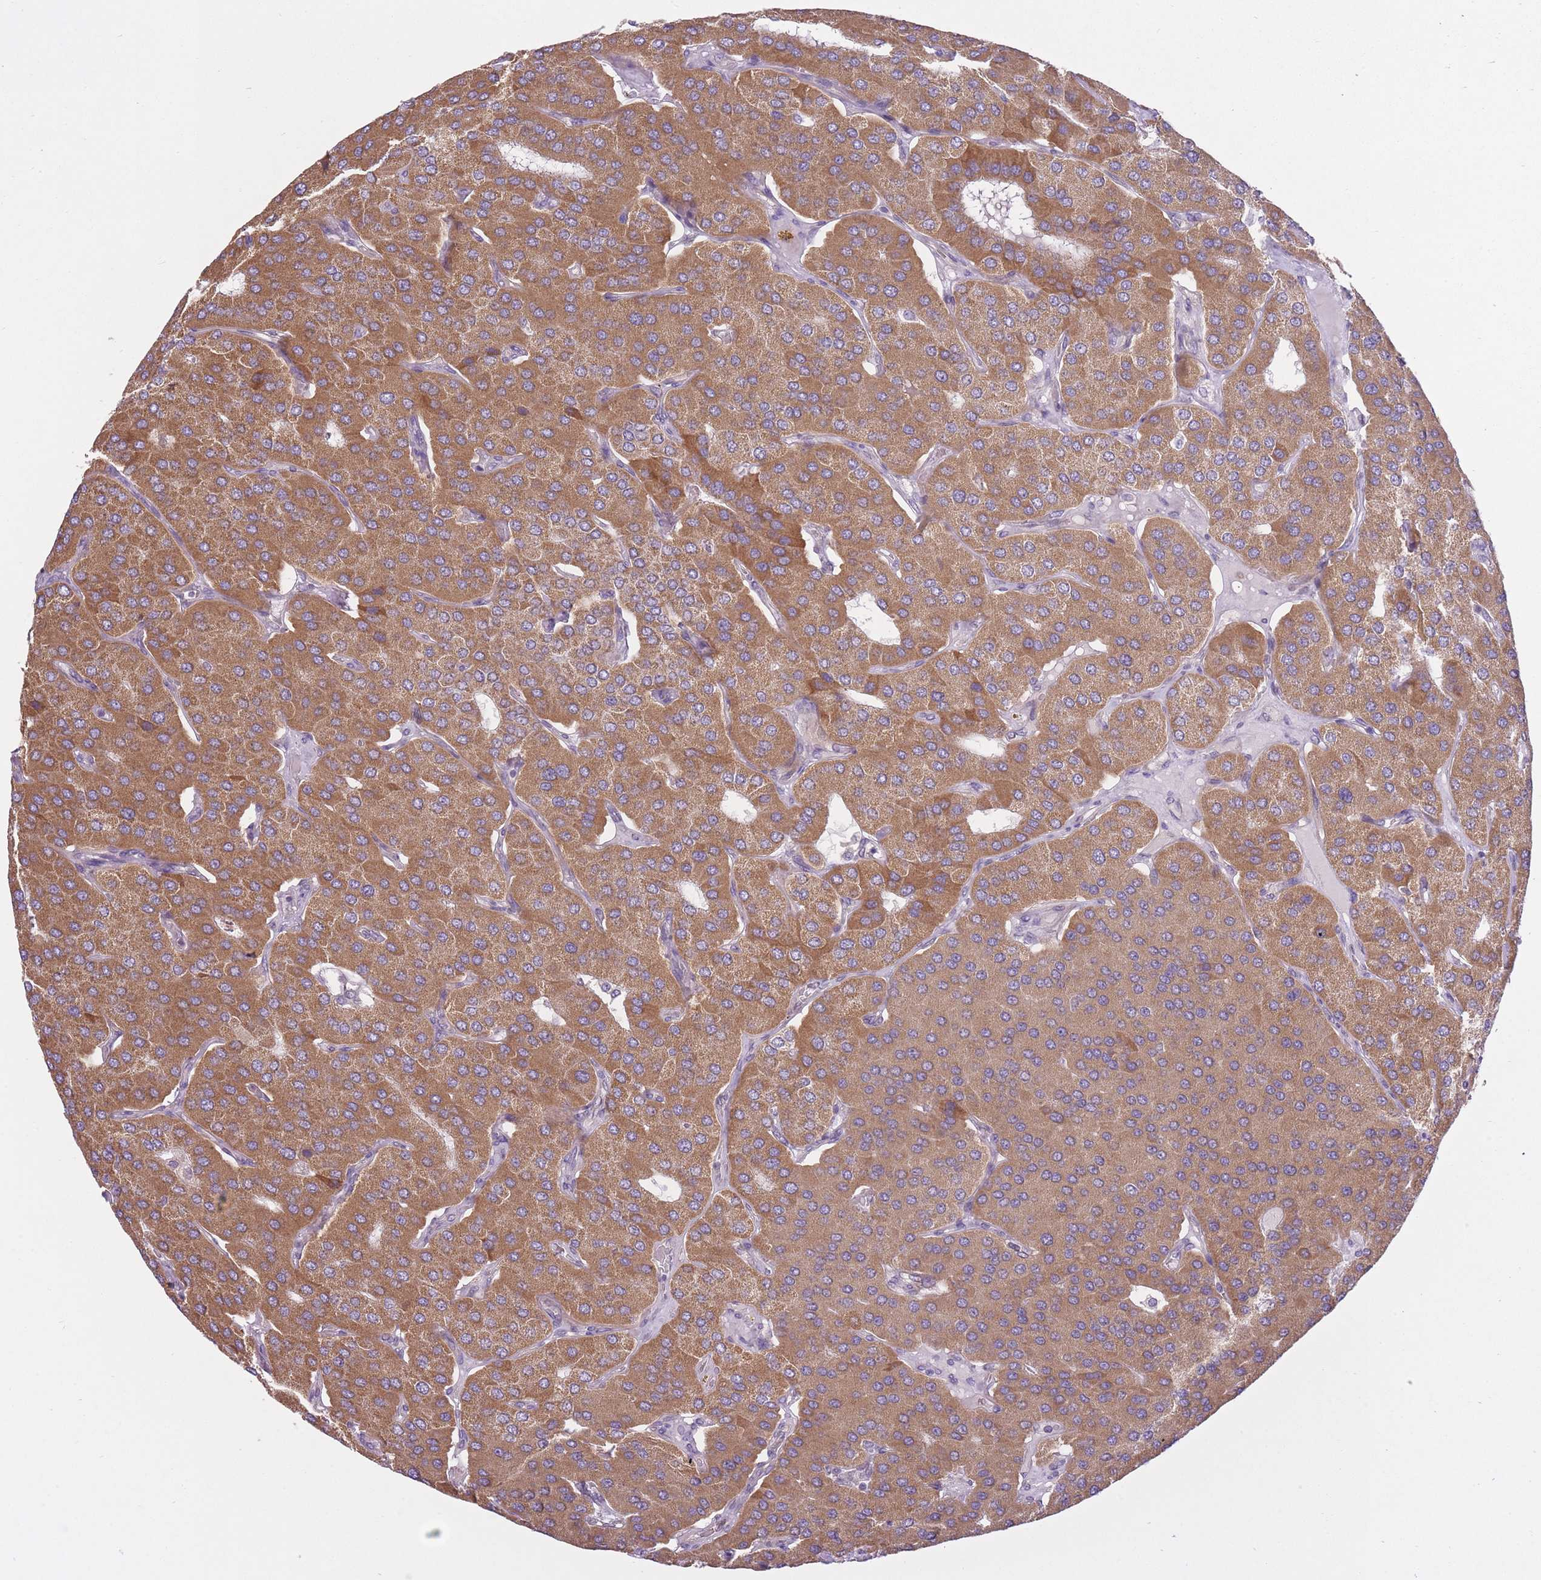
{"staining": {"intensity": "moderate", "quantity": ">75%", "location": "cytoplasmic/membranous"}, "tissue": "parathyroid gland", "cell_type": "Glandular cells", "image_type": "normal", "snomed": [{"axis": "morphology", "description": "Normal tissue, NOS"}, {"axis": "morphology", "description": "Adenoma, NOS"}, {"axis": "topography", "description": "Parathyroid gland"}], "caption": "Parathyroid gland was stained to show a protein in brown. There is medium levels of moderate cytoplasmic/membranous staining in about >75% of glandular cells. The protein of interest is stained brown, and the nuclei are stained in blue (DAB IHC with brightfield microscopy, high magnification).", "gene": "REV1", "patient": {"sex": "female", "age": 86}}